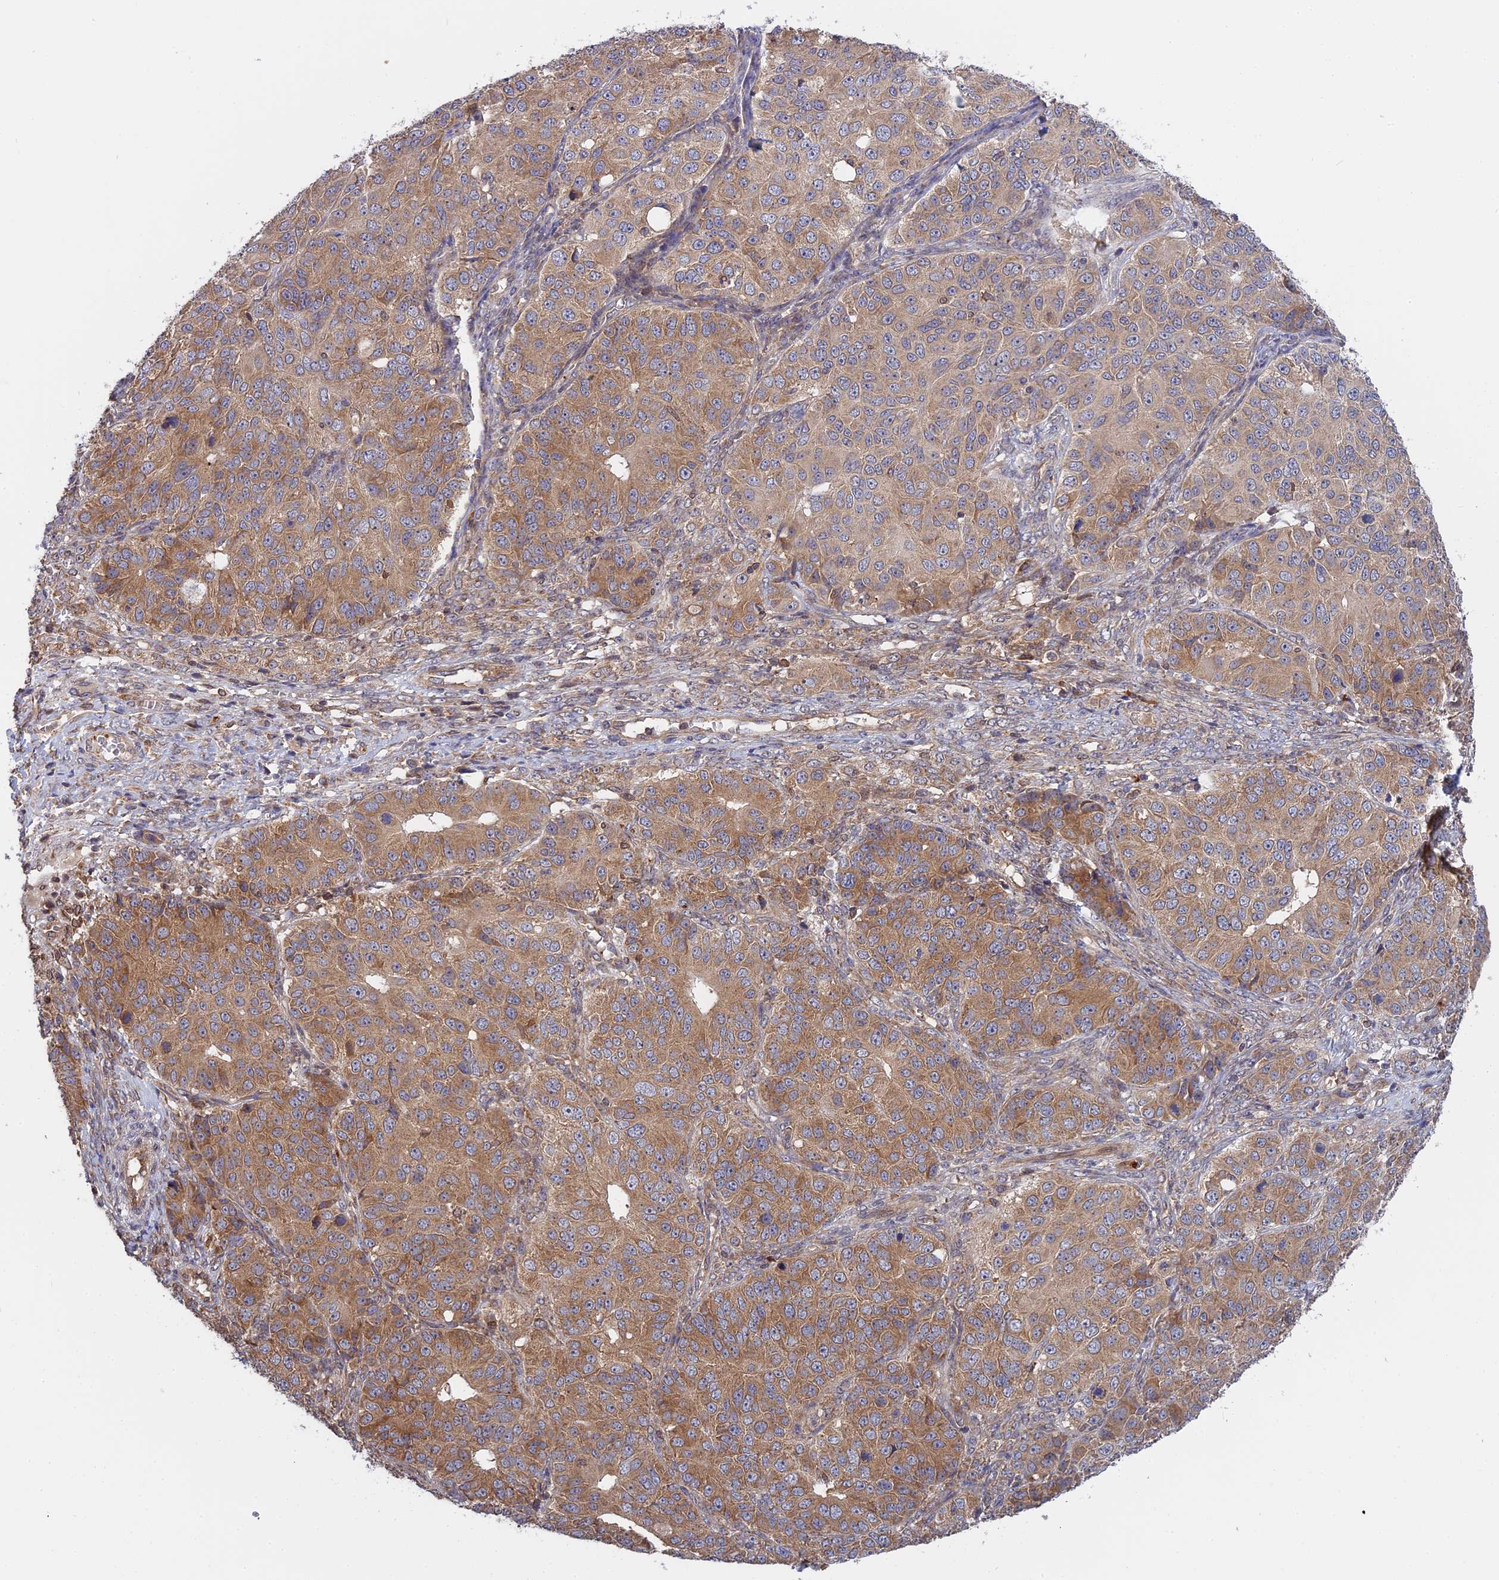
{"staining": {"intensity": "moderate", "quantity": ">75%", "location": "cytoplasmic/membranous"}, "tissue": "ovarian cancer", "cell_type": "Tumor cells", "image_type": "cancer", "snomed": [{"axis": "morphology", "description": "Carcinoma, endometroid"}, {"axis": "topography", "description": "Ovary"}], "caption": "IHC (DAB (3,3'-diaminobenzidine)) staining of endometroid carcinoma (ovarian) reveals moderate cytoplasmic/membranous protein staining in about >75% of tumor cells.", "gene": "IL21R", "patient": {"sex": "female", "age": 51}}